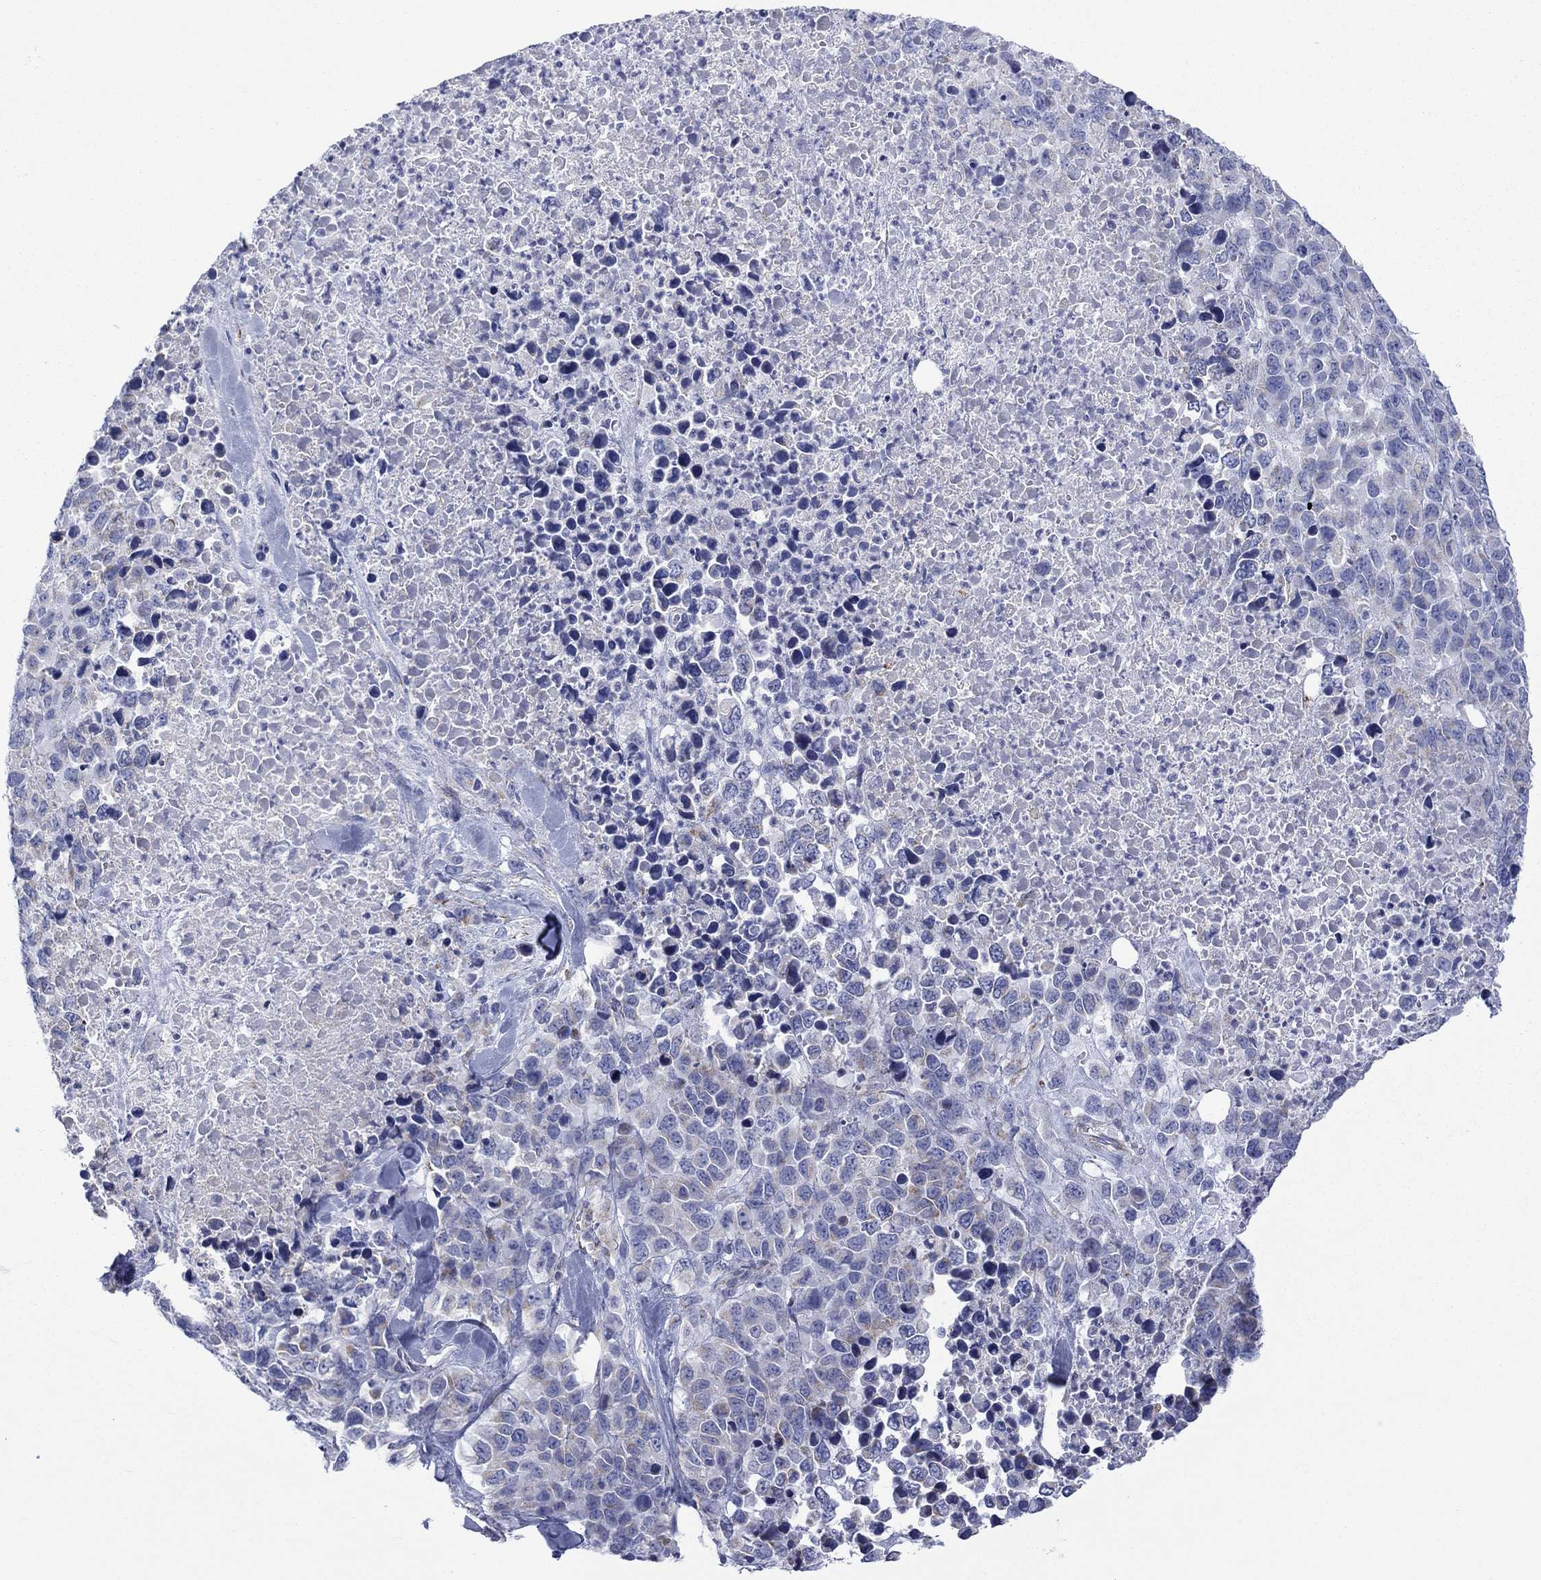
{"staining": {"intensity": "negative", "quantity": "none", "location": "none"}, "tissue": "melanoma", "cell_type": "Tumor cells", "image_type": "cancer", "snomed": [{"axis": "morphology", "description": "Malignant melanoma, Metastatic site"}, {"axis": "topography", "description": "Skin"}], "caption": "This is an immunohistochemistry (IHC) photomicrograph of malignant melanoma (metastatic site). There is no staining in tumor cells.", "gene": "CISD1", "patient": {"sex": "male", "age": 84}}